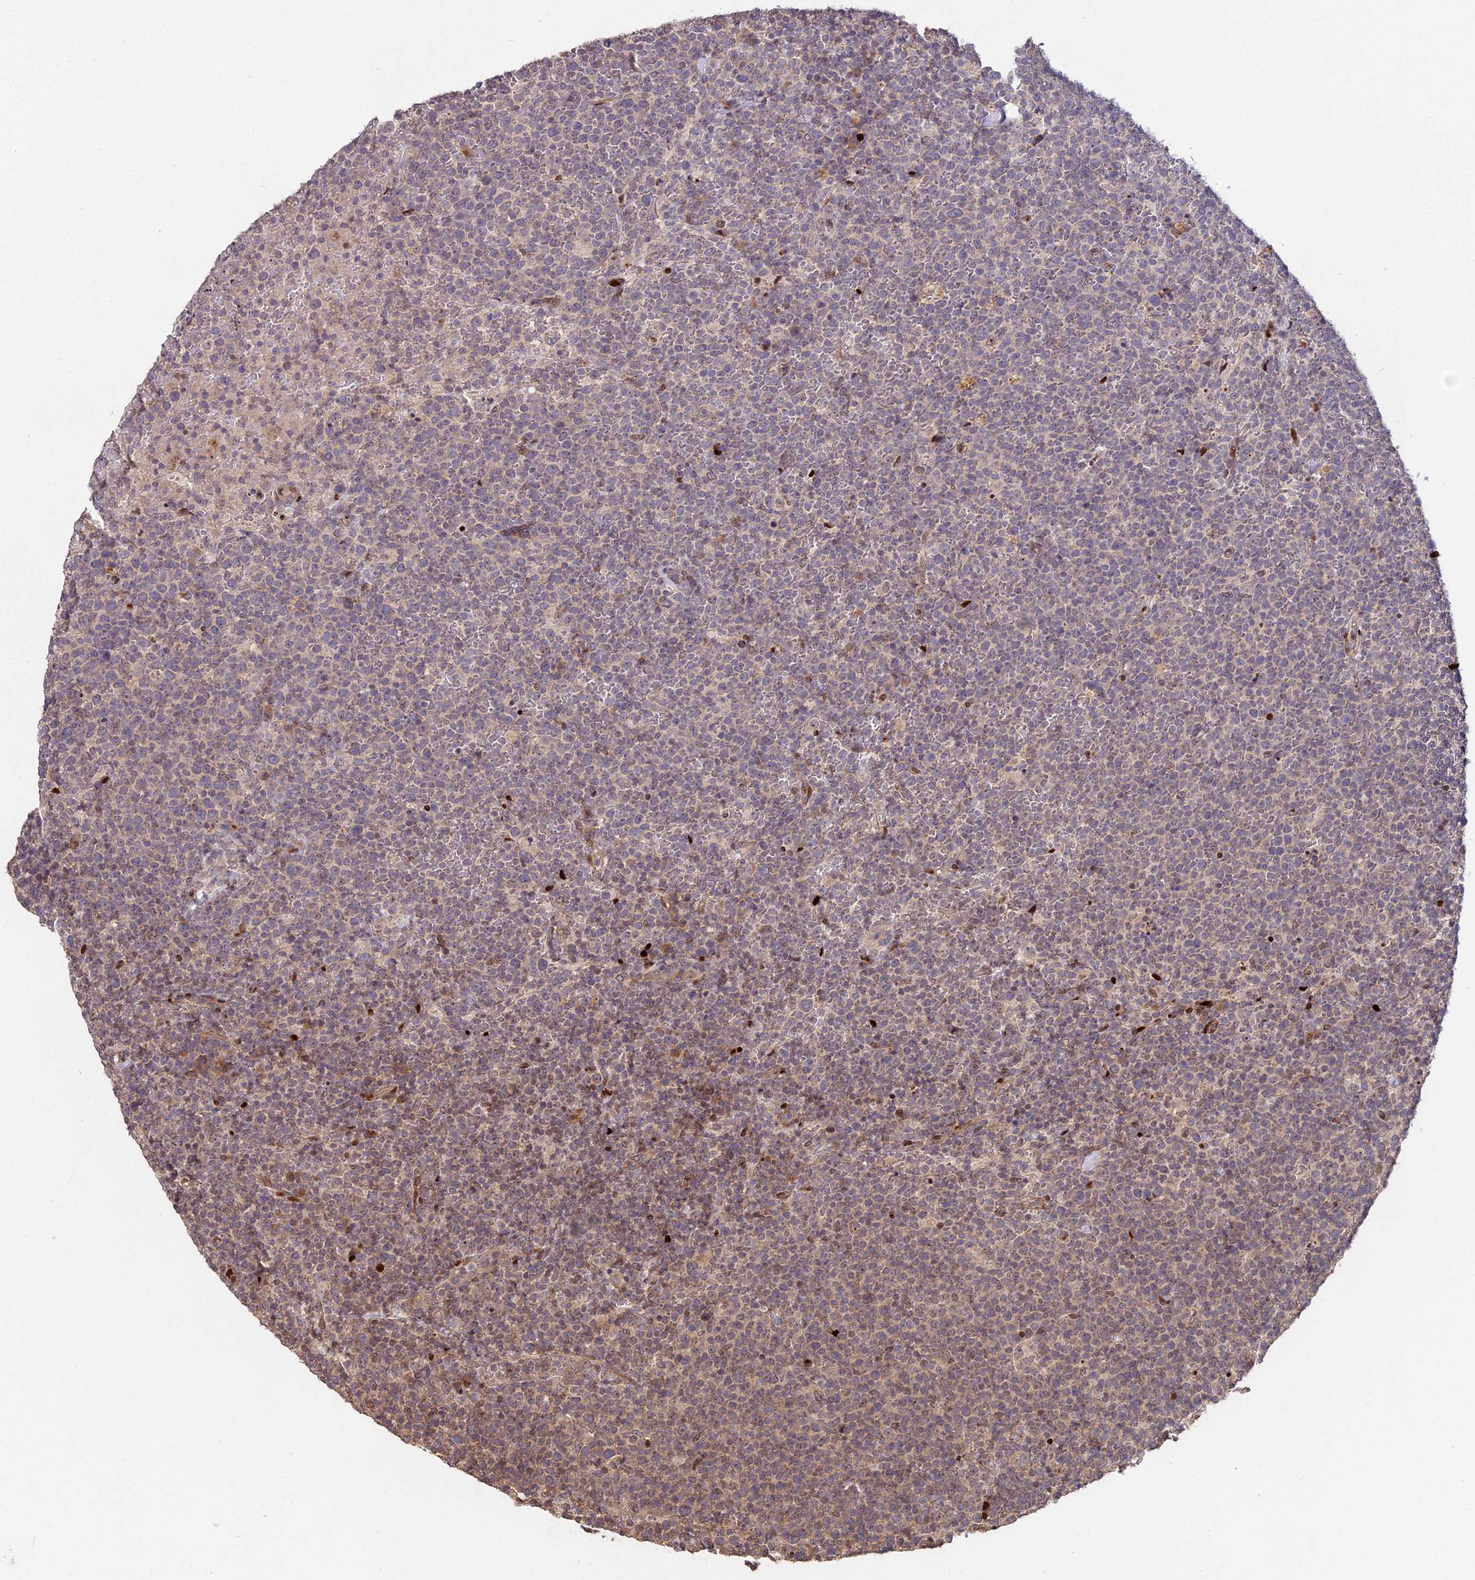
{"staining": {"intensity": "weak", "quantity": "25%-75%", "location": "cytoplasmic/membranous,nuclear"}, "tissue": "lymphoma", "cell_type": "Tumor cells", "image_type": "cancer", "snomed": [{"axis": "morphology", "description": "Malignant lymphoma, non-Hodgkin's type, High grade"}, {"axis": "topography", "description": "Lymph node"}], "caption": "This image demonstrates immunohistochemistry (IHC) staining of human lymphoma, with low weak cytoplasmic/membranous and nuclear expression in approximately 25%-75% of tumor cells.", "gene": "RBMS2", "patient": {"sex": "male", "age": 61}}